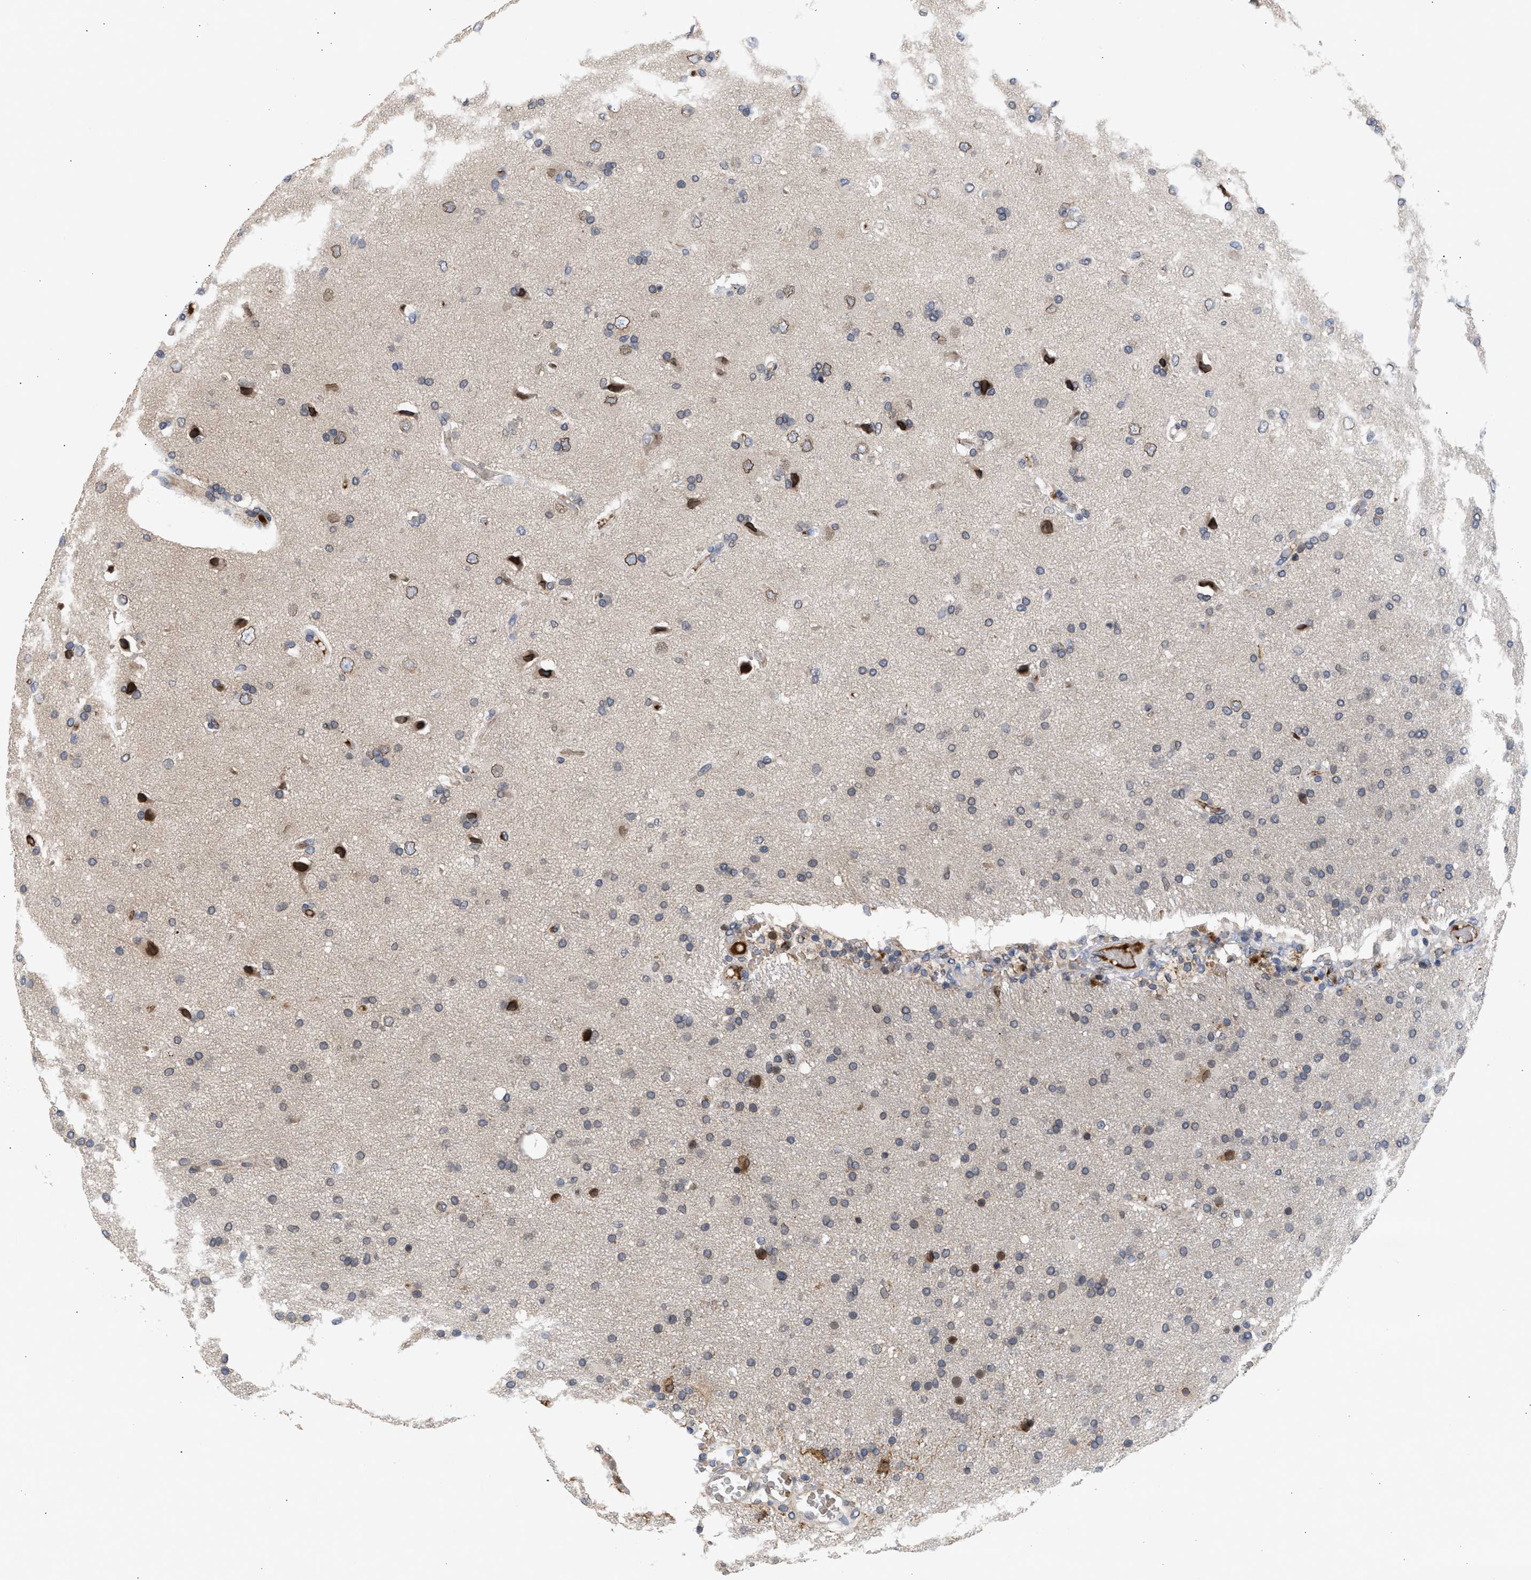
{"staining": {"intensity": "weak", "quantity": "<25%", "location": "cytoplasmic/membranous,nuclear"}, "tissue": "glioma", "cell_type": "Tumor cells", "image_type": "cancer", "snomed": [{"axis": "morphology", "description": "Glioma, malignant, High grade"}, {"axis": "topography", "description": "Brain"}], "caption": "Photomicrograph shows no protein positivity in tumor cells of glioma tissue.", "gene": "NUP62", "patient": {"sex": "male", "age": 72}}